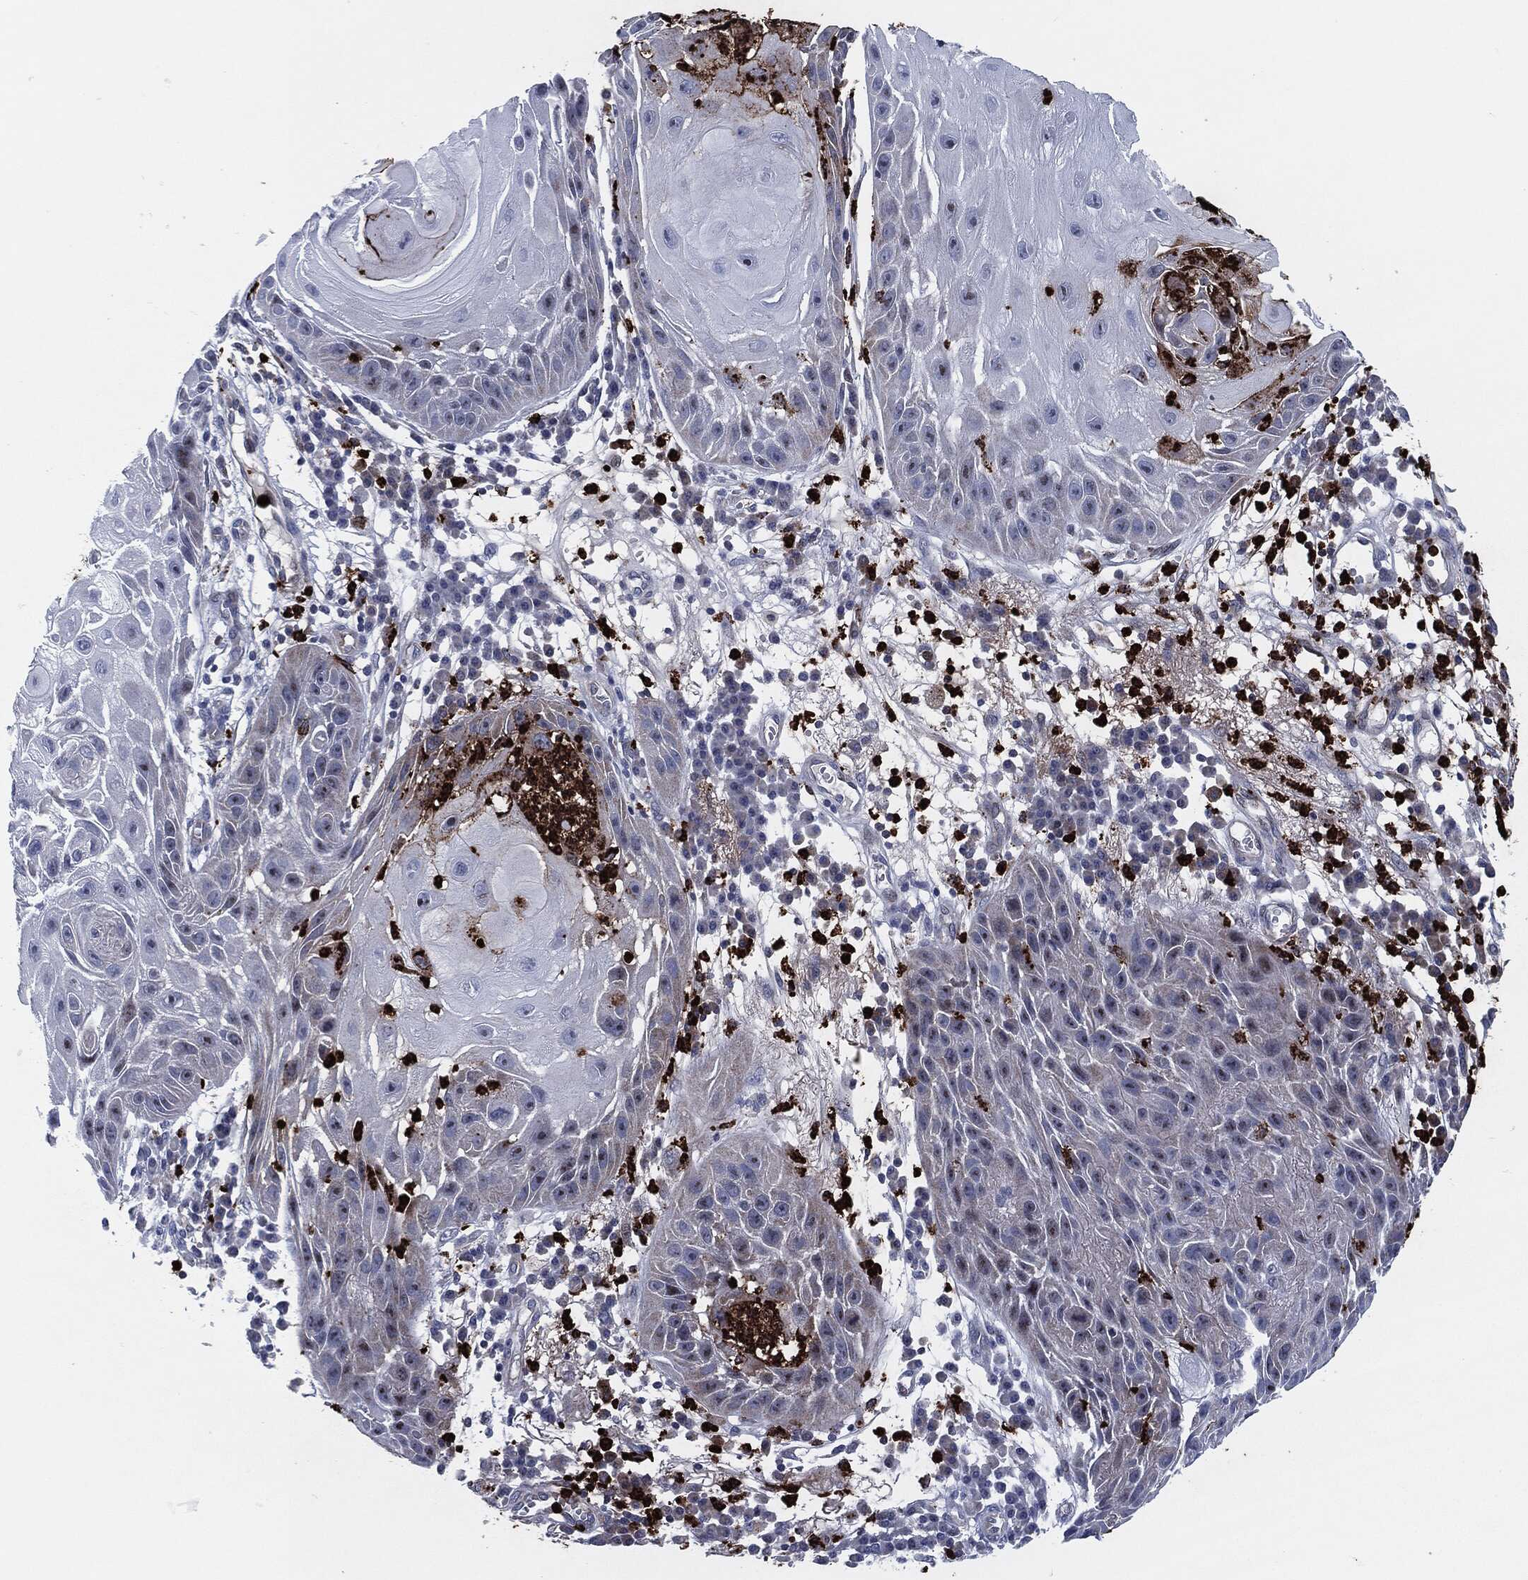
{"staining": {"intensity": "negative", "quantity": "none", "location": "none"}, "tissue": "skin cancer", "cell_type": "Tumor cells", "image_type": "cancer", "snomed": [{"axis": "morphology", "description": "Normal tissue, NOS"}, {"axis": "morphology", "description": "Squamous cell carcinoma, NOS"}, {"axis": "topography", "description": "Skin"}], "caption": "DAB immunohistochemical staining of skin cancer (squamous cell carcinoma) reveals no significant positivity in tumor cells.", "gene": "MPO", "patient": {"sex": "male", "age": 79}}